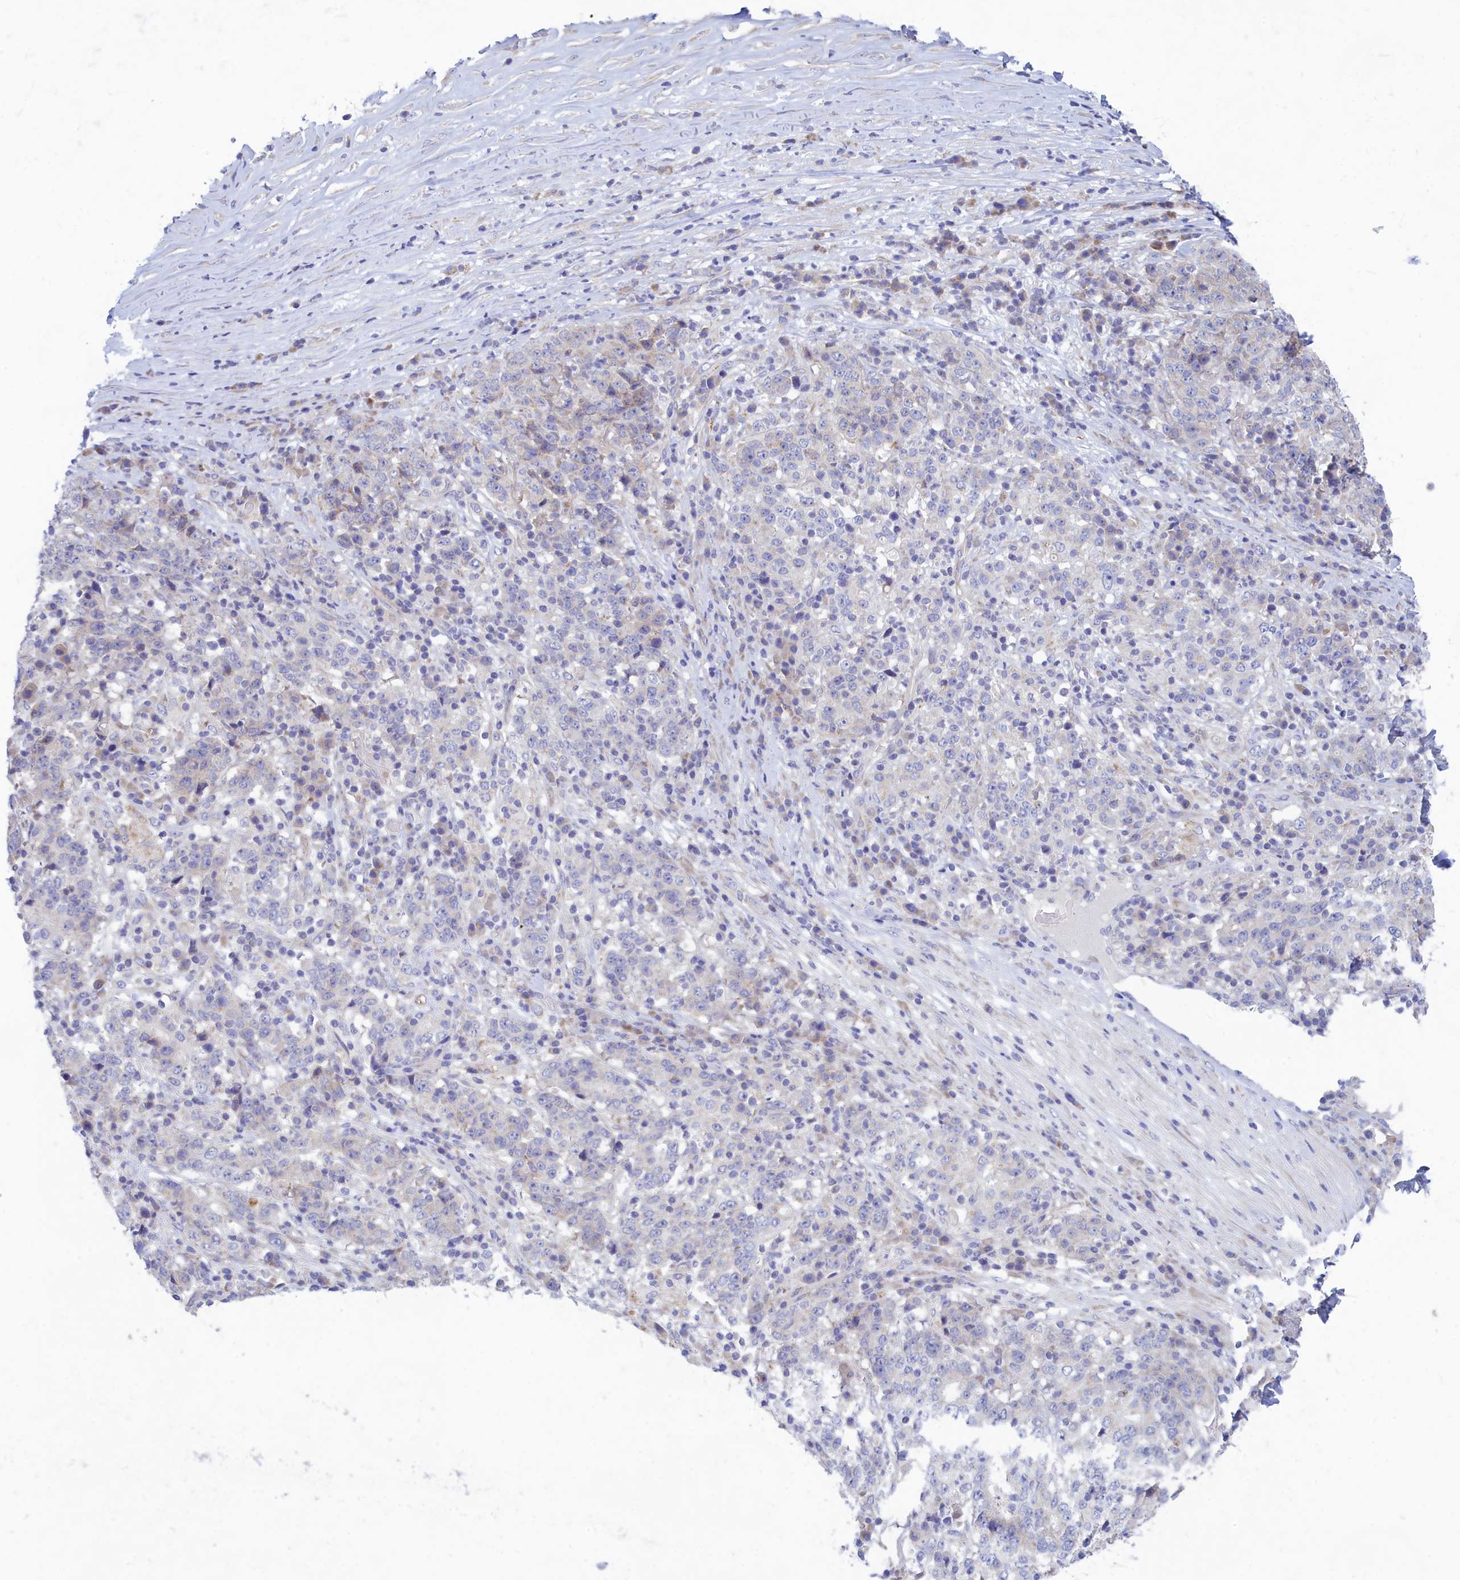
{"staining": {"intensity": "negative", "quantity": "none", "location": "none"}, "tissue": "stomach cancer", "cell_type": "Tumor cells", "image_type": "cancer", "snomed": [{"axis": "morphology", "description": "Adenocarcinoma, NOS"}, {"axis": "topography", "description": "Stomach"}], "caption": "IHC image of neoplastic tissue: human stomach cancer (adenocarcinoma) stained with DAB displays no significant protein staining in tumor cells.", "gene": "TMEM30B", "patient": {"sex": "male", "age": 59}}